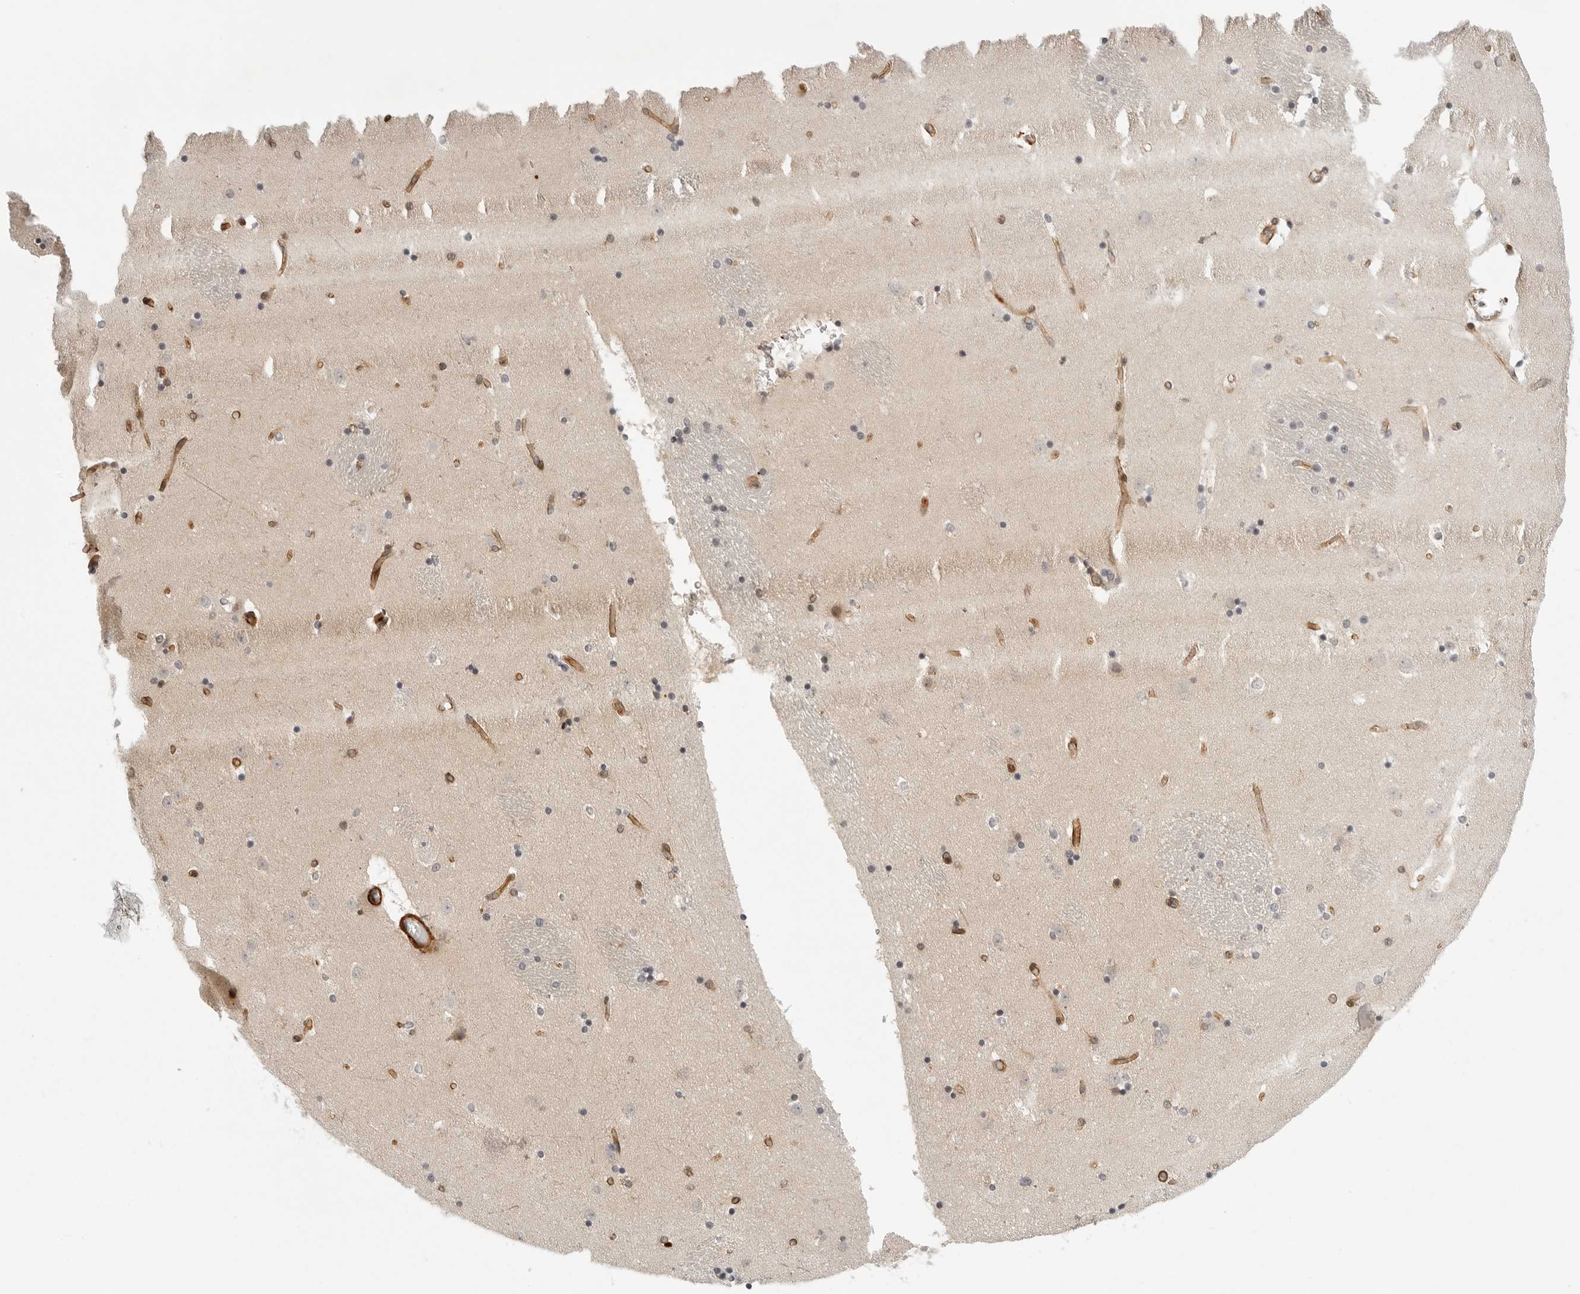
{"staining": {"intensity": "moderate", "quantity": "<25%", "location": "cytoplasmic/membranous"}, "tissue": "caudate", "cell_type": "Glial cells", "image_type": "normal", "snomed": [{"axis": "morphology", "description": "Normal tissue, NOS"}, {"axis": "topography", "description": "Lateral ventricle wall"}], "caption": "About <25% of glial cells in benign human caudate exhibit moderate cytoplasmic/membranous protein expression as visualized by brown immunohistochemical staining.", "gene": "TUT4", "patient": {"sex": "male", "age": 45}}